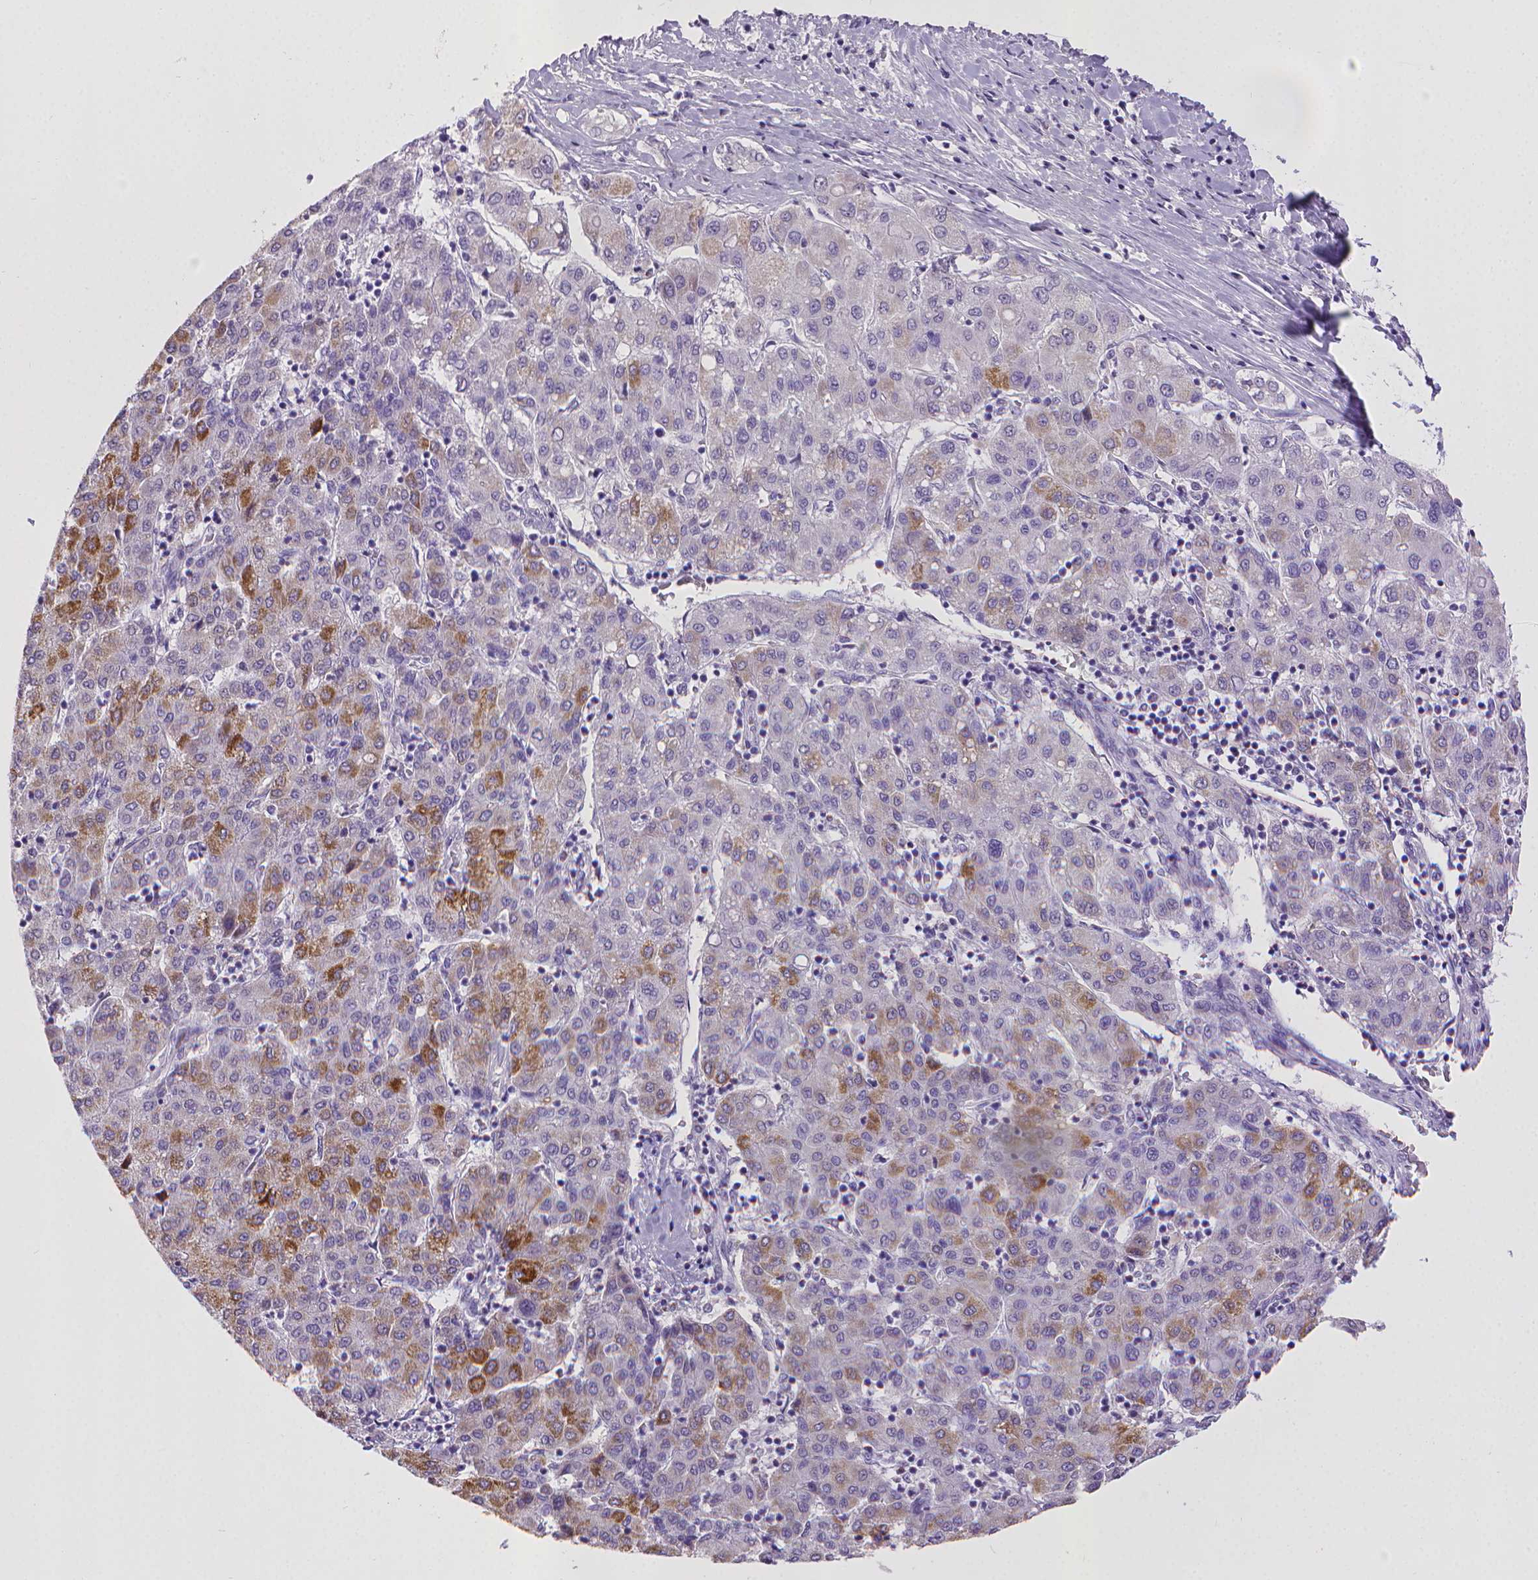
{"staining": {"intensity": "moderate", "quantity": "25%-75%", "location": "cytoplasmic/membranous"}, "tissue": "liver cancer", "cell_type": "Tumor cells", "image_type": "cancer", "snomed": [{"axis": "morphology", "description": "Carcinoma, Hepatocellular, NOS"}, {"axis": "topography", "description": "Liver"}], "caption": "Immunohistochemistry (IHC) of human hepatocellular carcinoma (liver) exhibits medium levels of moderate cytoplasmic/membranous staining in about 25%-75% of tumor cells.", "gene": "KMO", "patient": {"sex": "male", "age": 65}}